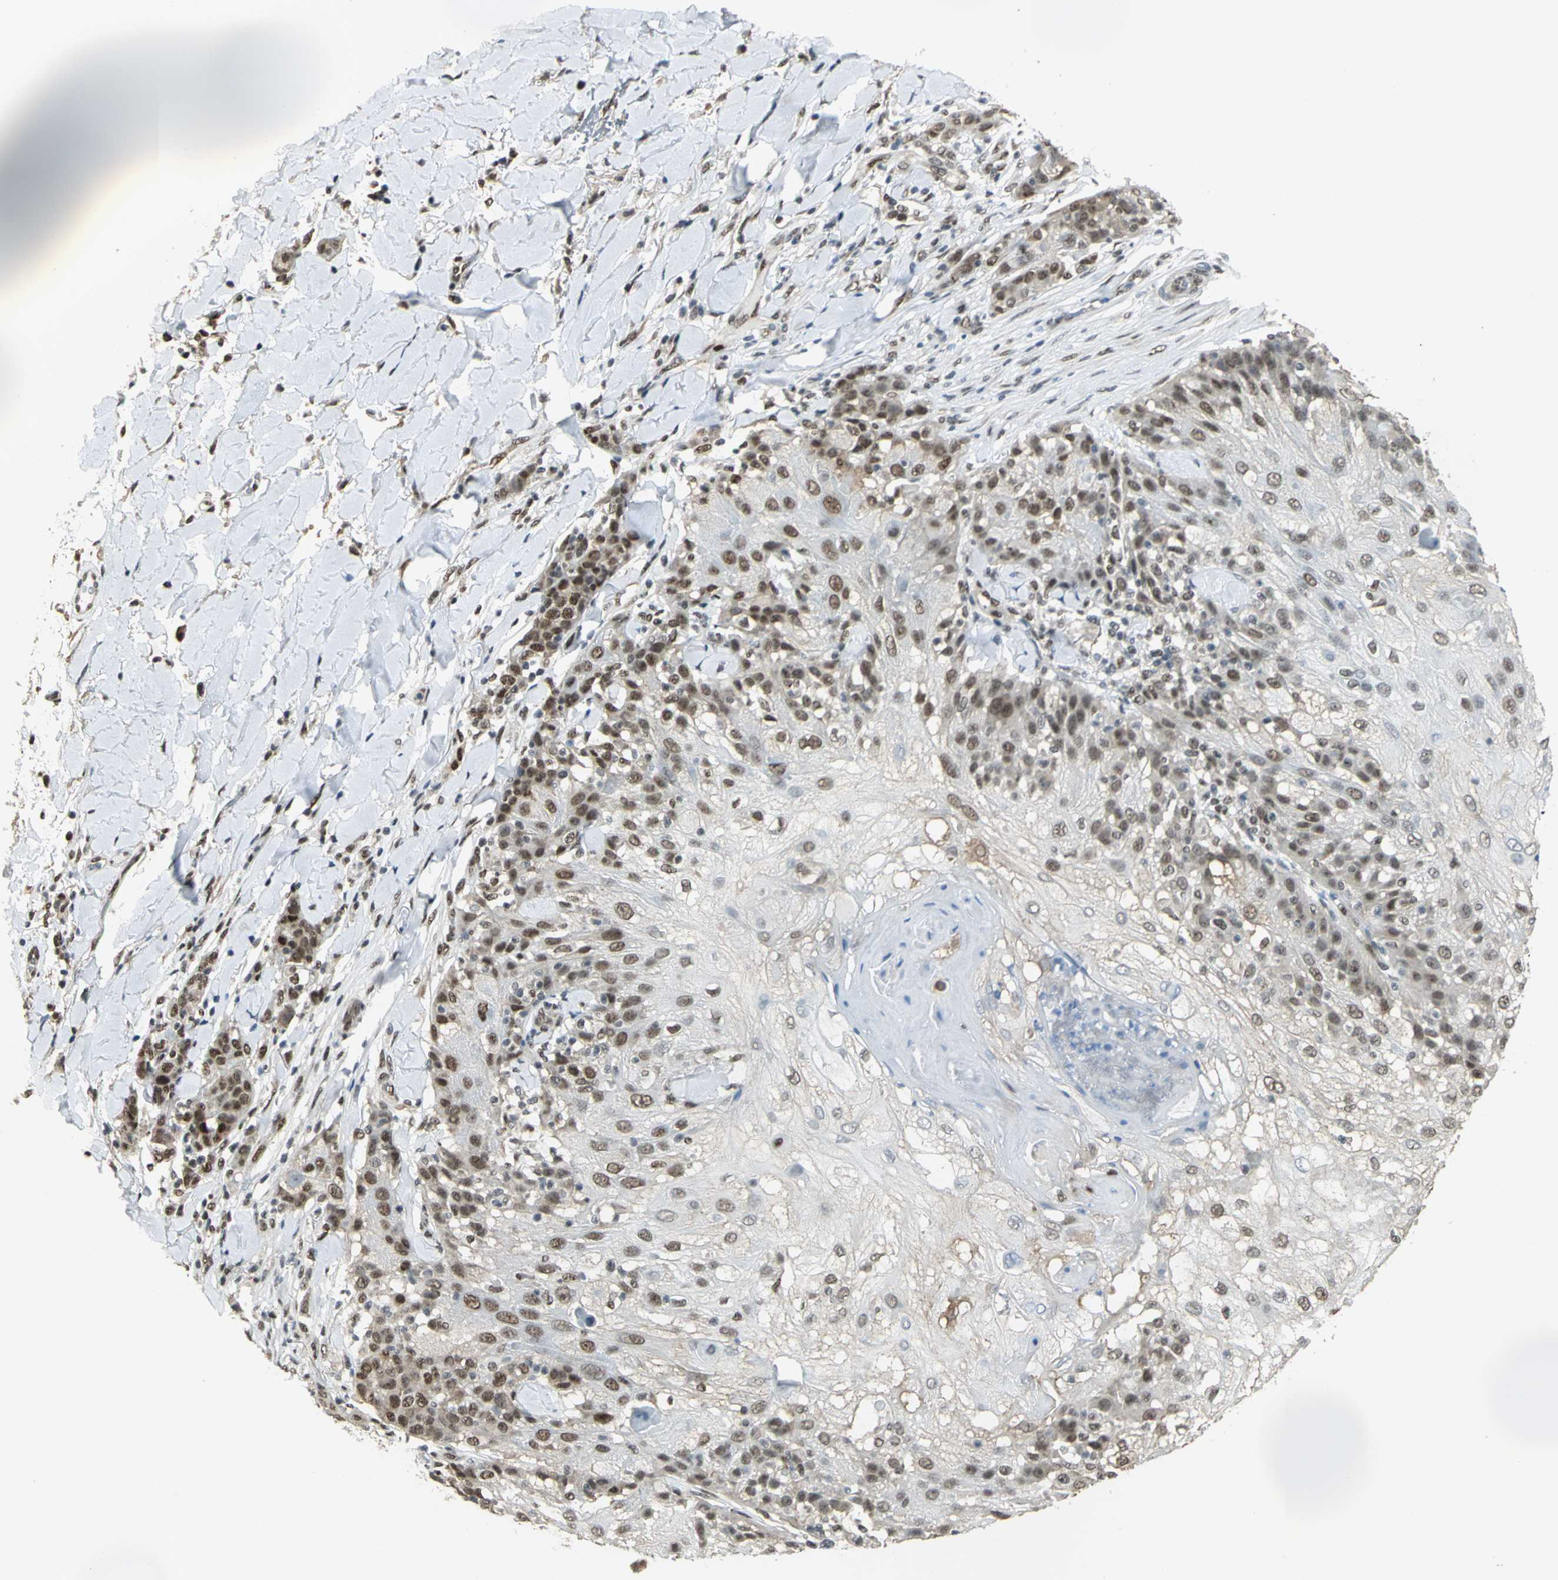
{"staining": {"intensity": "moderate", "quantity": "25%-75%", "location": "nuclear"}, "tissue": "skin cancer", "cell_type": "Tumor cells", "image_type": "cancer", "snomed": [{"axis": "morphology", "description": "Normal tissue, NOS"}, {"axis": "morphology", "description": "Squamous cell carcinoma, NOS"}, {"axis": "topography", "description": "Skin"}], "caption": "Protein staining of skin cancer tissue reveals moderate nuclear positivity in about 25%-75% of tumor cells. Immunohistochemistry stains the protein of interest in brown and the nuclei are stained blue.", "gene": "DDX5", "patient": {"sex": "female", "age": 83}}